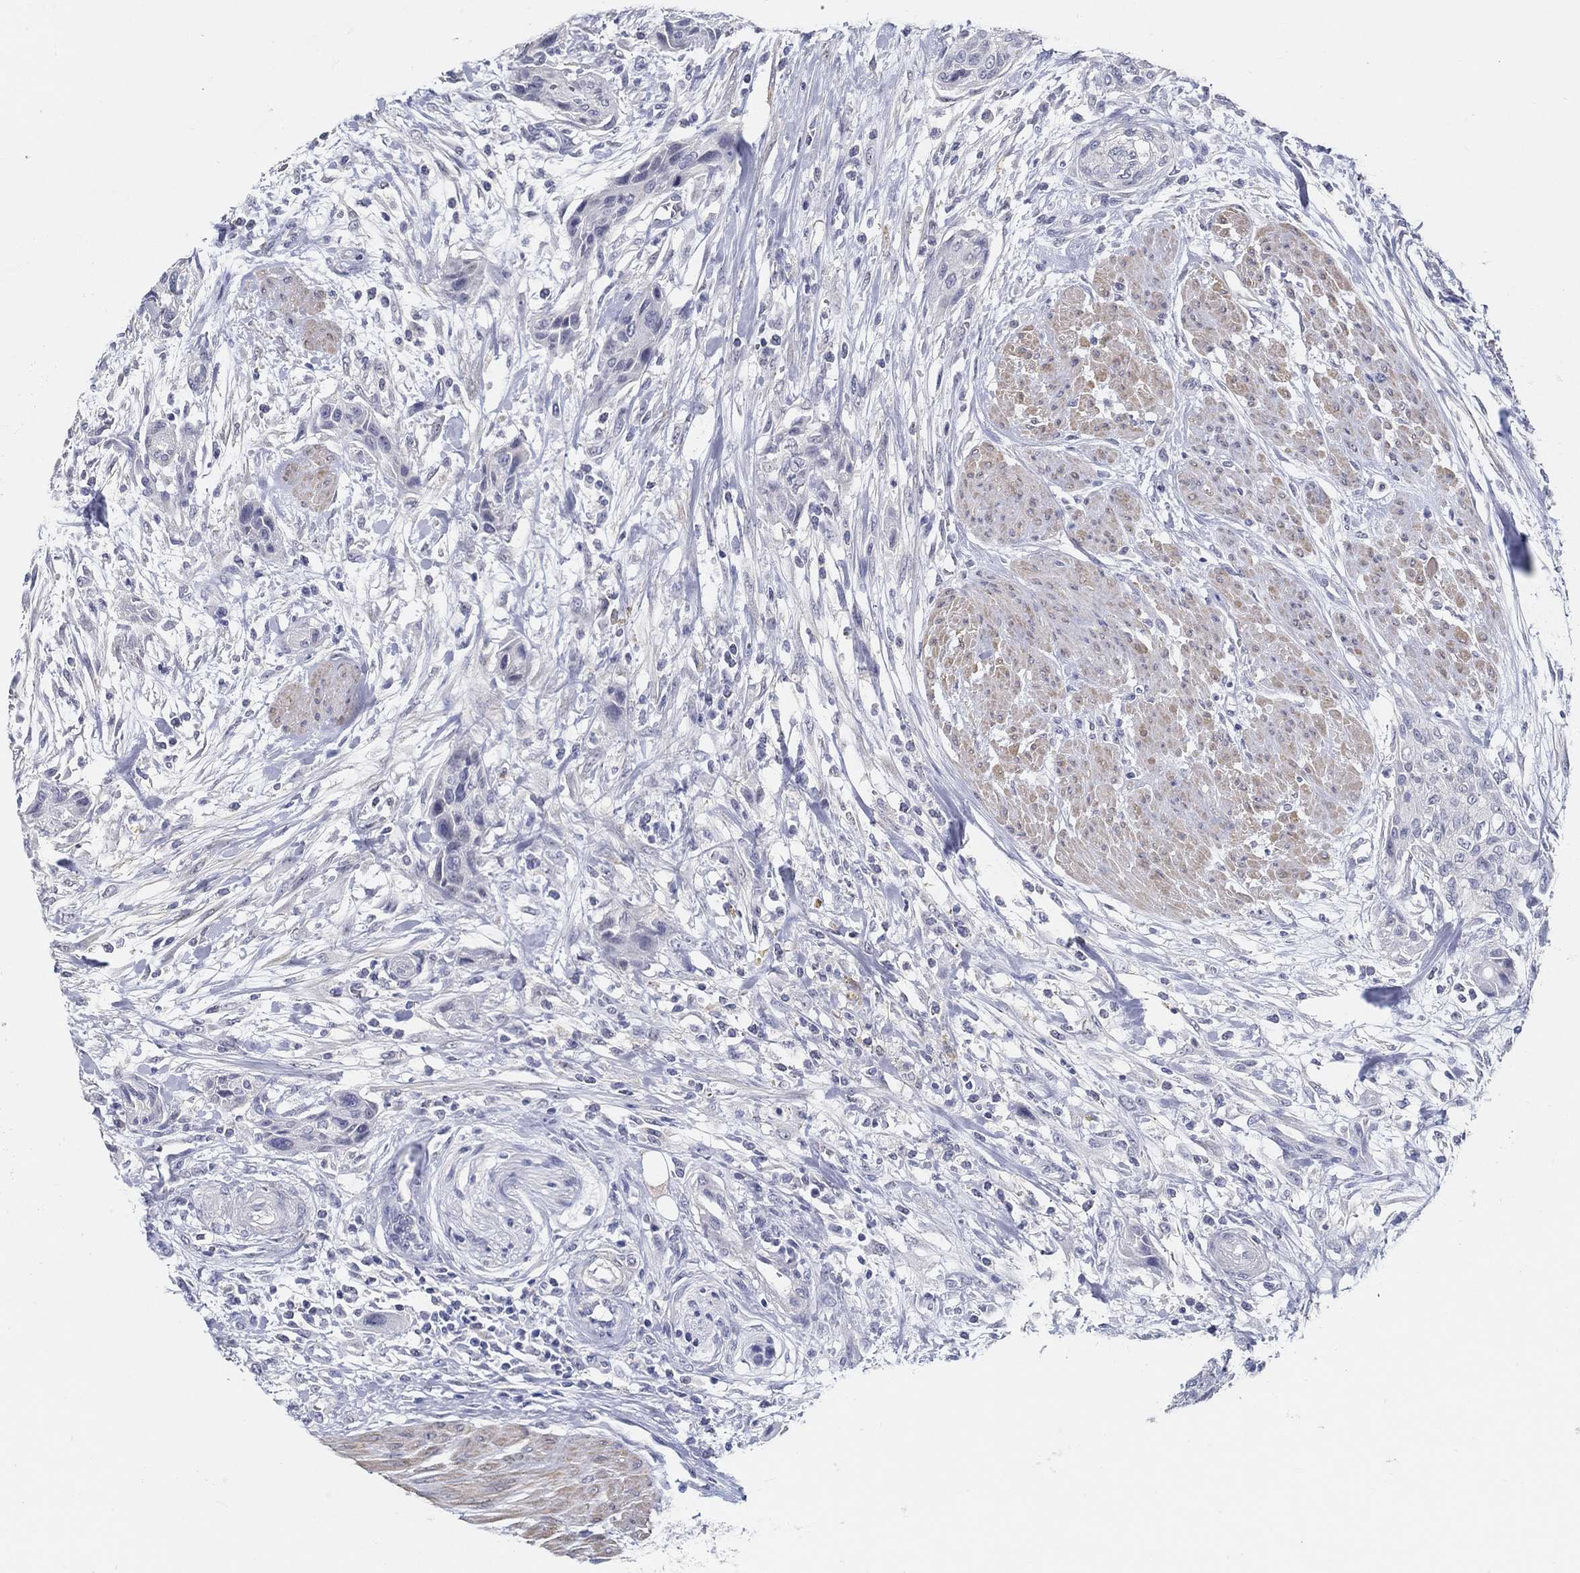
{"staining": {"intensity": "negative", "quantity": "none", "location": "none"}, "tissue": "urothelial cancer", "cell_type": "Tumor cells", "image_type": "cancer", "snomed": [{"axis": "morphology", "description": "Urothelial carcinoma, High grade"}, {"axis": "topography", "description": "Urinary bladder"}], "caption": "High magnification brightfield microscopy of urothelial cancer stained with DAB (3,3'-diaminobenzidine) (brown) and counterstained with hematoxylin (blue): tumor cells show no significant expression.", "gene": "USP29", "patient": {"sex": "male", "age": 35}}